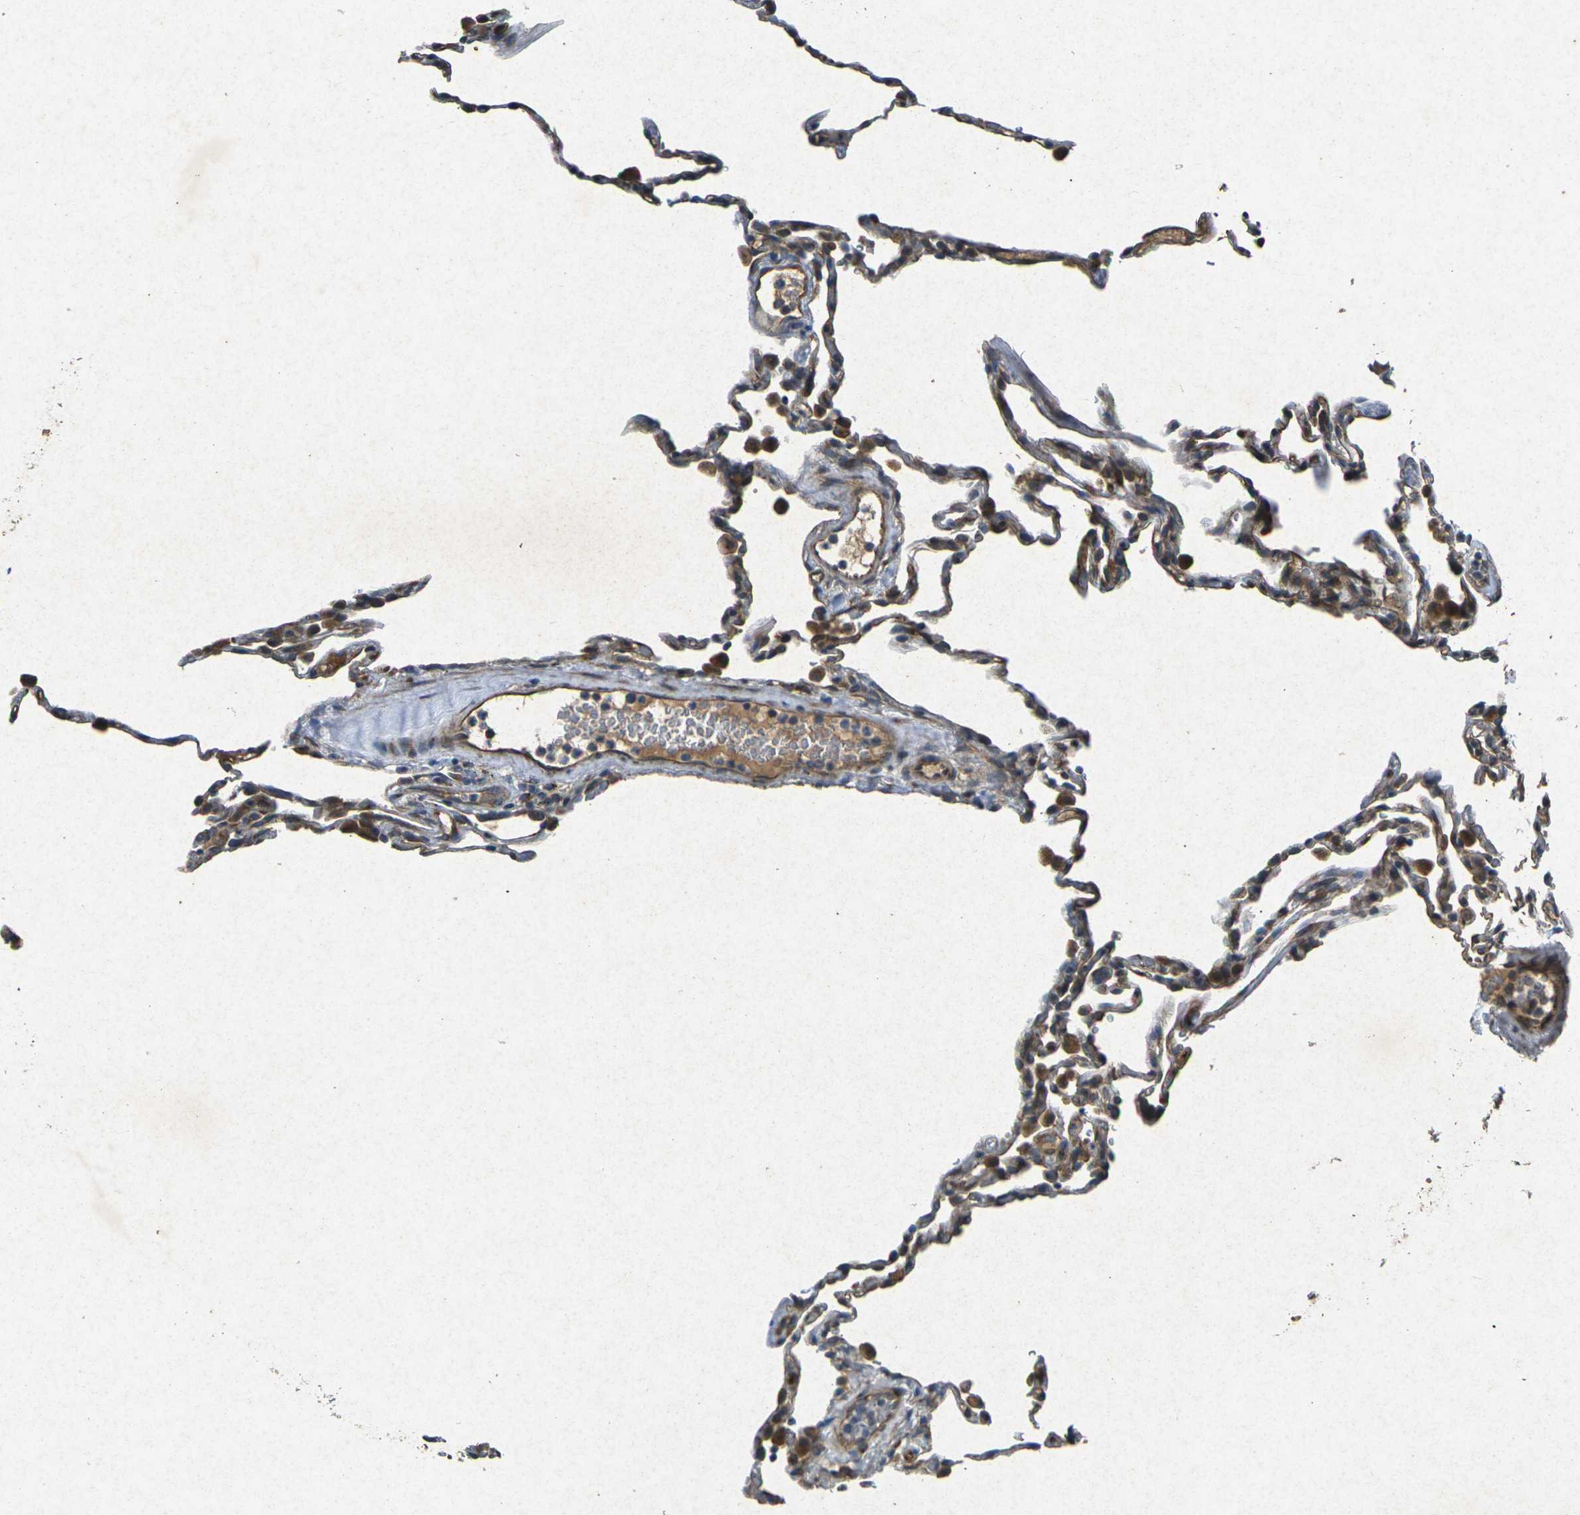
{"staining": {"intensity": "moderate", "quantity": "25%-75%", "location": "cytoplasmic/membranous"}, "tissue": "lung", "cell_type": "Alveolar cells", "image_type": "normal", "snomed": [{"axis": "morphology", "description": "Normal tissue, NOS"}, {"axis": "topography", "description": "Lung"}], "caption": "A brown stain shows moderate cytoplasmic/membranous positivity of a protein in alveolar cells of benign lung.", "gene": "RGMA", "patient": {"sex": "male", "age": 59}}